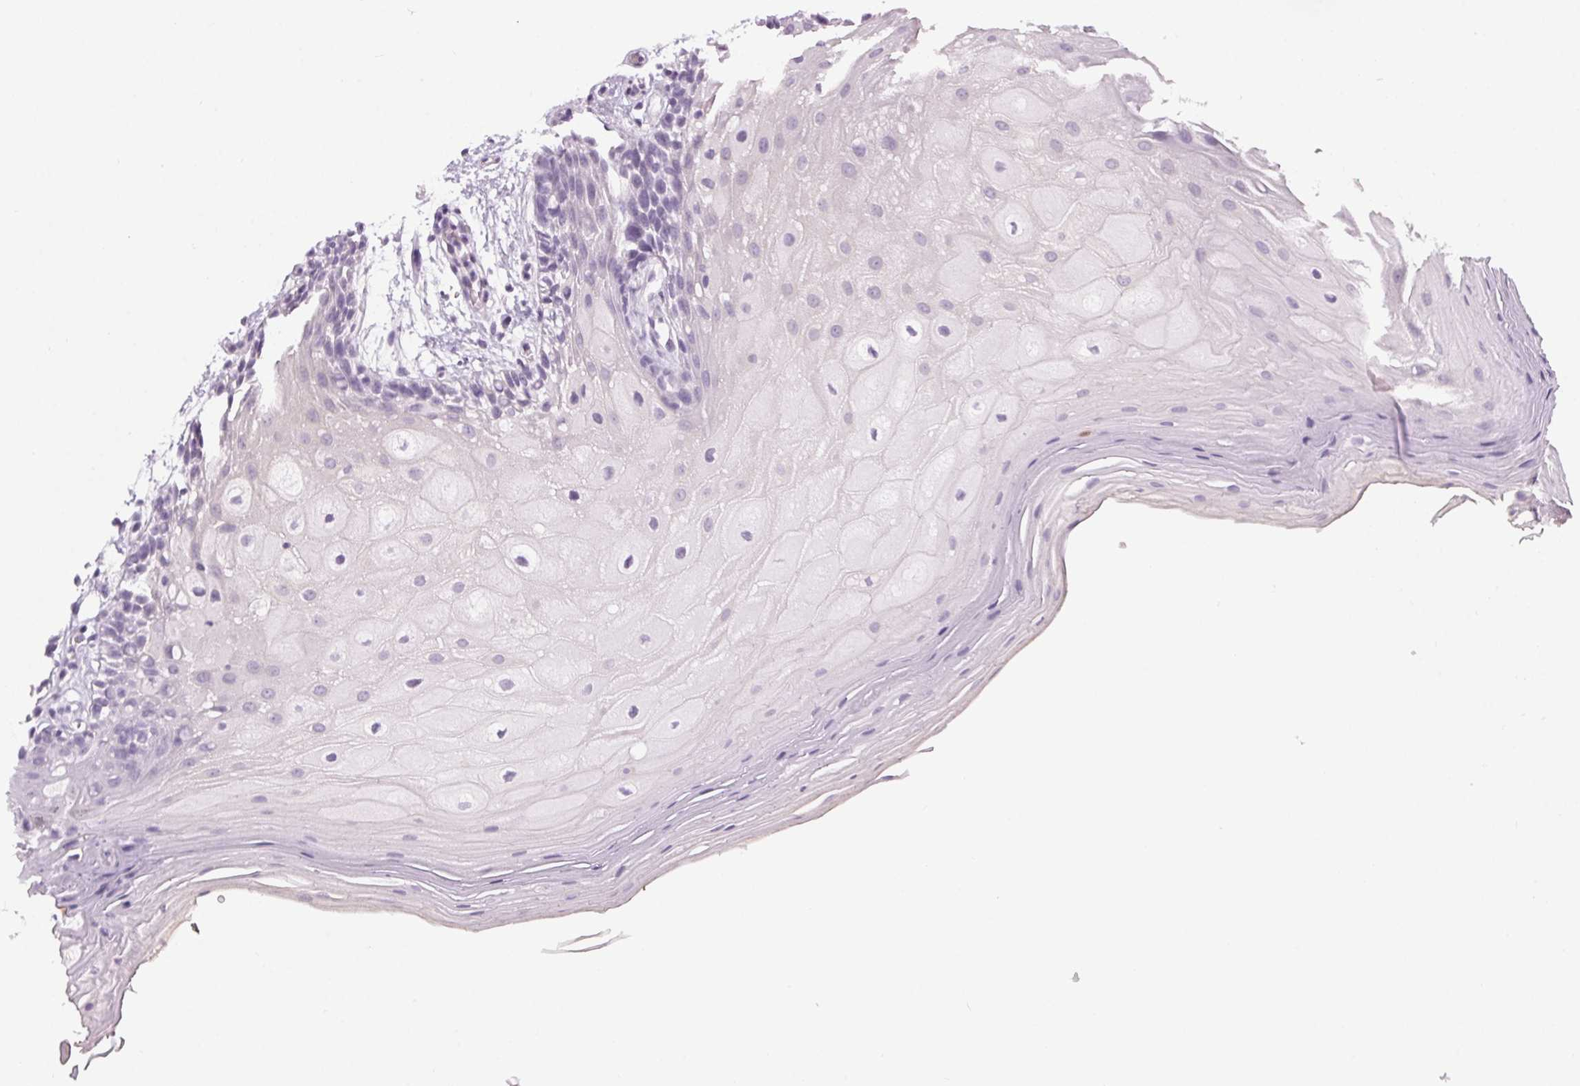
{"staining": {"intensity": "negative", "quantity": "none", "location": "none"}, "tissue": "oral mucosa", "cell_type": "Squamous epithelial cells", "image_type": "normal", "snomed": [{"axis": "morphology", "description": "Normal tissue, NOS"}, {"axis": "morphology", "description": "Squamous cell carcinoma, NOS"}, {"axis": "topography", "description": "Oral tissue"}, {"axis": "topography", "description": "Tounge, NOS"}, {"axis": "topography", "description": "Head-Neck"}], "caption": "Immunohistochemical staining of normal human oral mucosa exhibits no significant positivity in squamous epithelial cells. (Stains: DAB immunohistochemistry with hematoxylin counter stain, Microscopy: brightfield microscopy at high magnification).", "gene": "SLC6A19", "patient": {"sex": "male", "age": 62}}